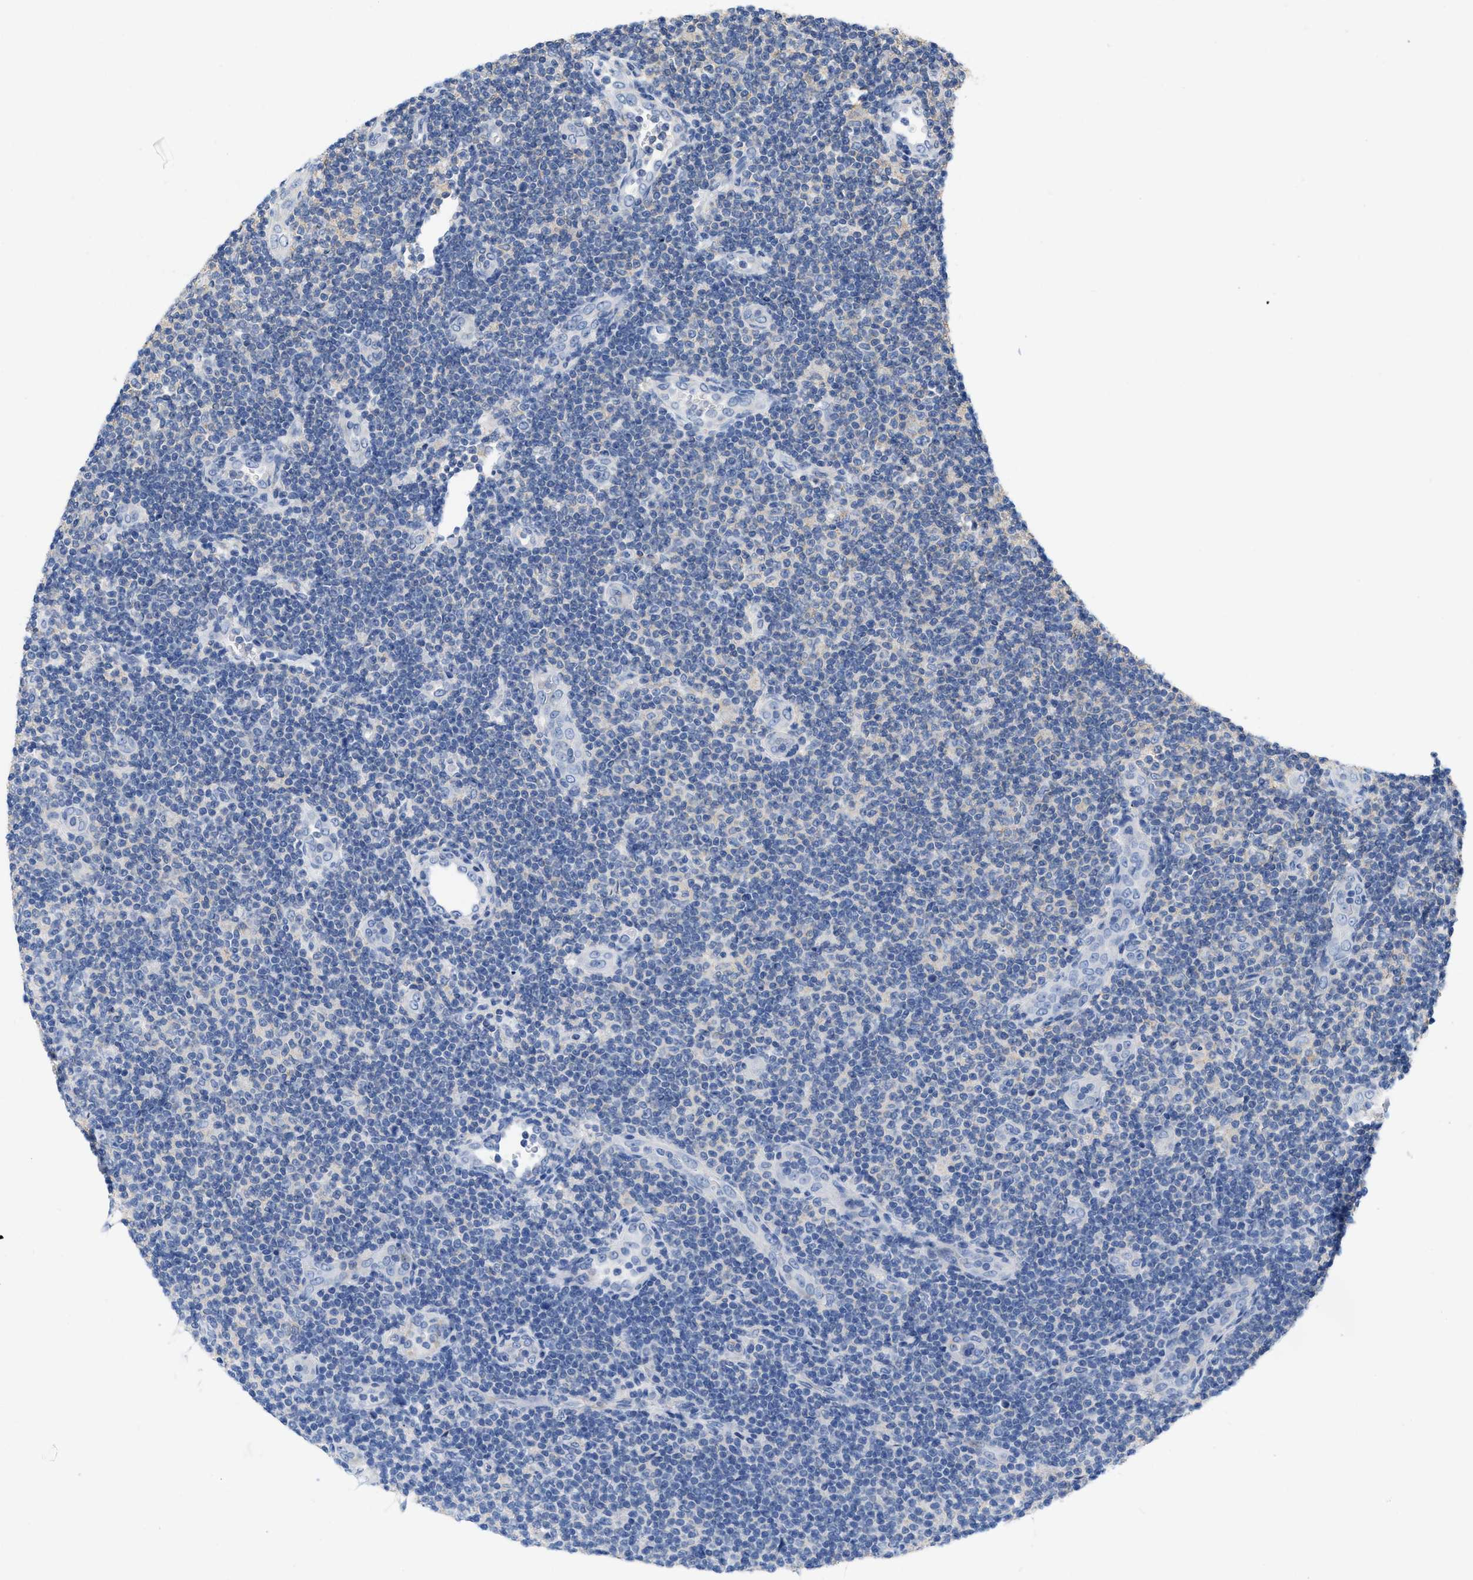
{"staining": {"intensity": "negative", "quantity": "none", "location": "none"}, "tissue": "lymphoma", "cell_type": "Tumor cells", "image_type": "cancer", "snomed": [{"axis": "morphology", "description": "Malignant lymphoma, non-Hodgkin's type, Low grade"}, {"axis": "topography", "description": "Lymph node"}], "caption": "An immunohistochemistry (IHC) micrograph of low-grade malignant lymphoma, non-Hodgkin's type is shown. There is no staining in tumor cells of low-grade malignant lymphoma, non-Hodgkin's type.", "gene": "TMEM131", "patient": {"sex": "male", "age": 83}}